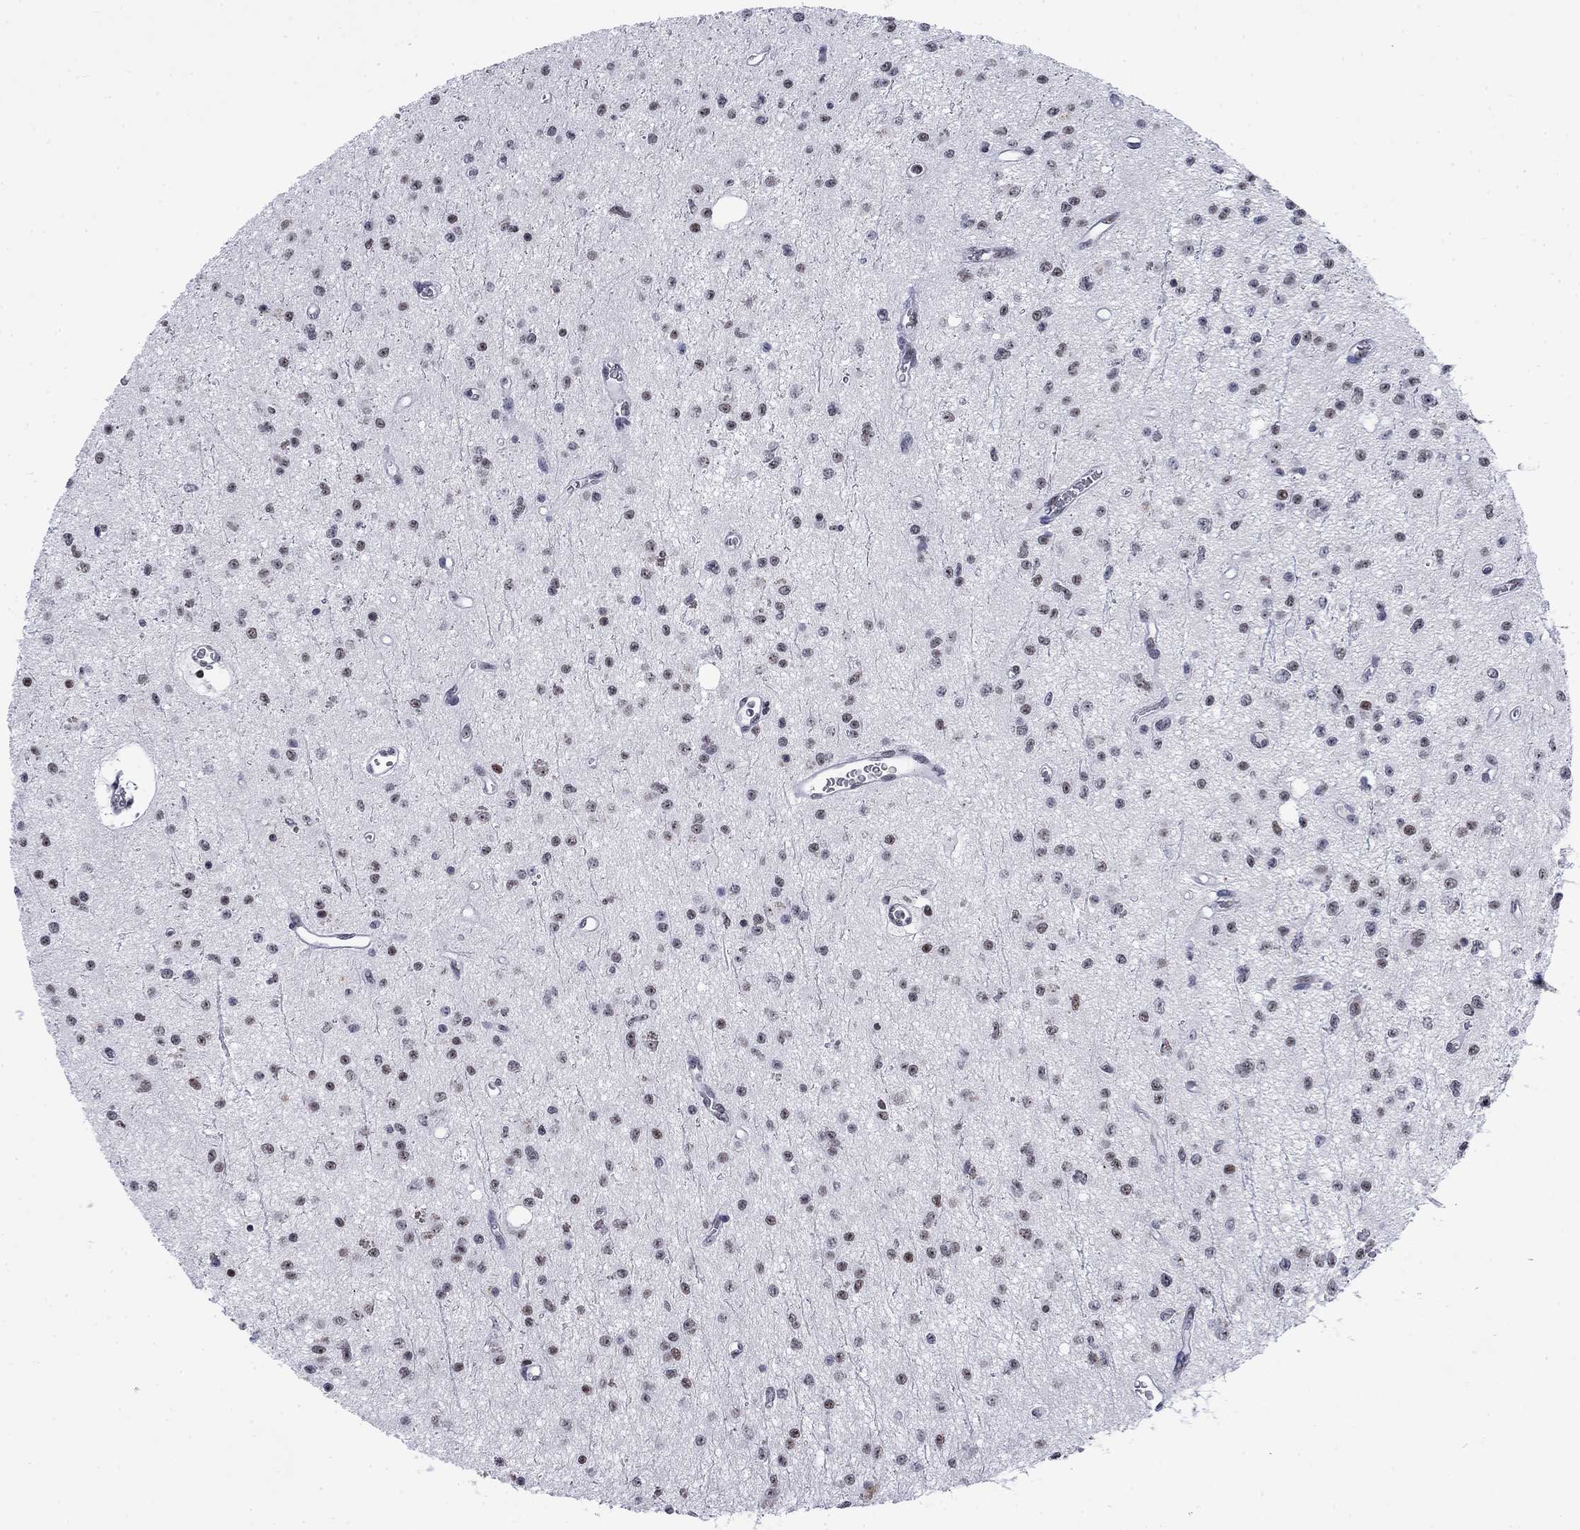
{"staining": {"intensity": "moderate", "quantity": "<25%", "location": "nuclear"}, "tissue": "glioma", "cell_type": "Tumor cells", "image_type": "cancer", "snomed": [{"axis": "morphology", "description": "Glioma, malignant, Low grade"}, {"axis": "topography", "description": "Brain"}], "caption": "Immunohistochemical staining of malignant glioma (low-grade) shows low levels of moderate nuclear positivity in approximately <25% of tumor cells.", "gene": "CSRNP3", "patient": {"sex": "female", "age": 45}}